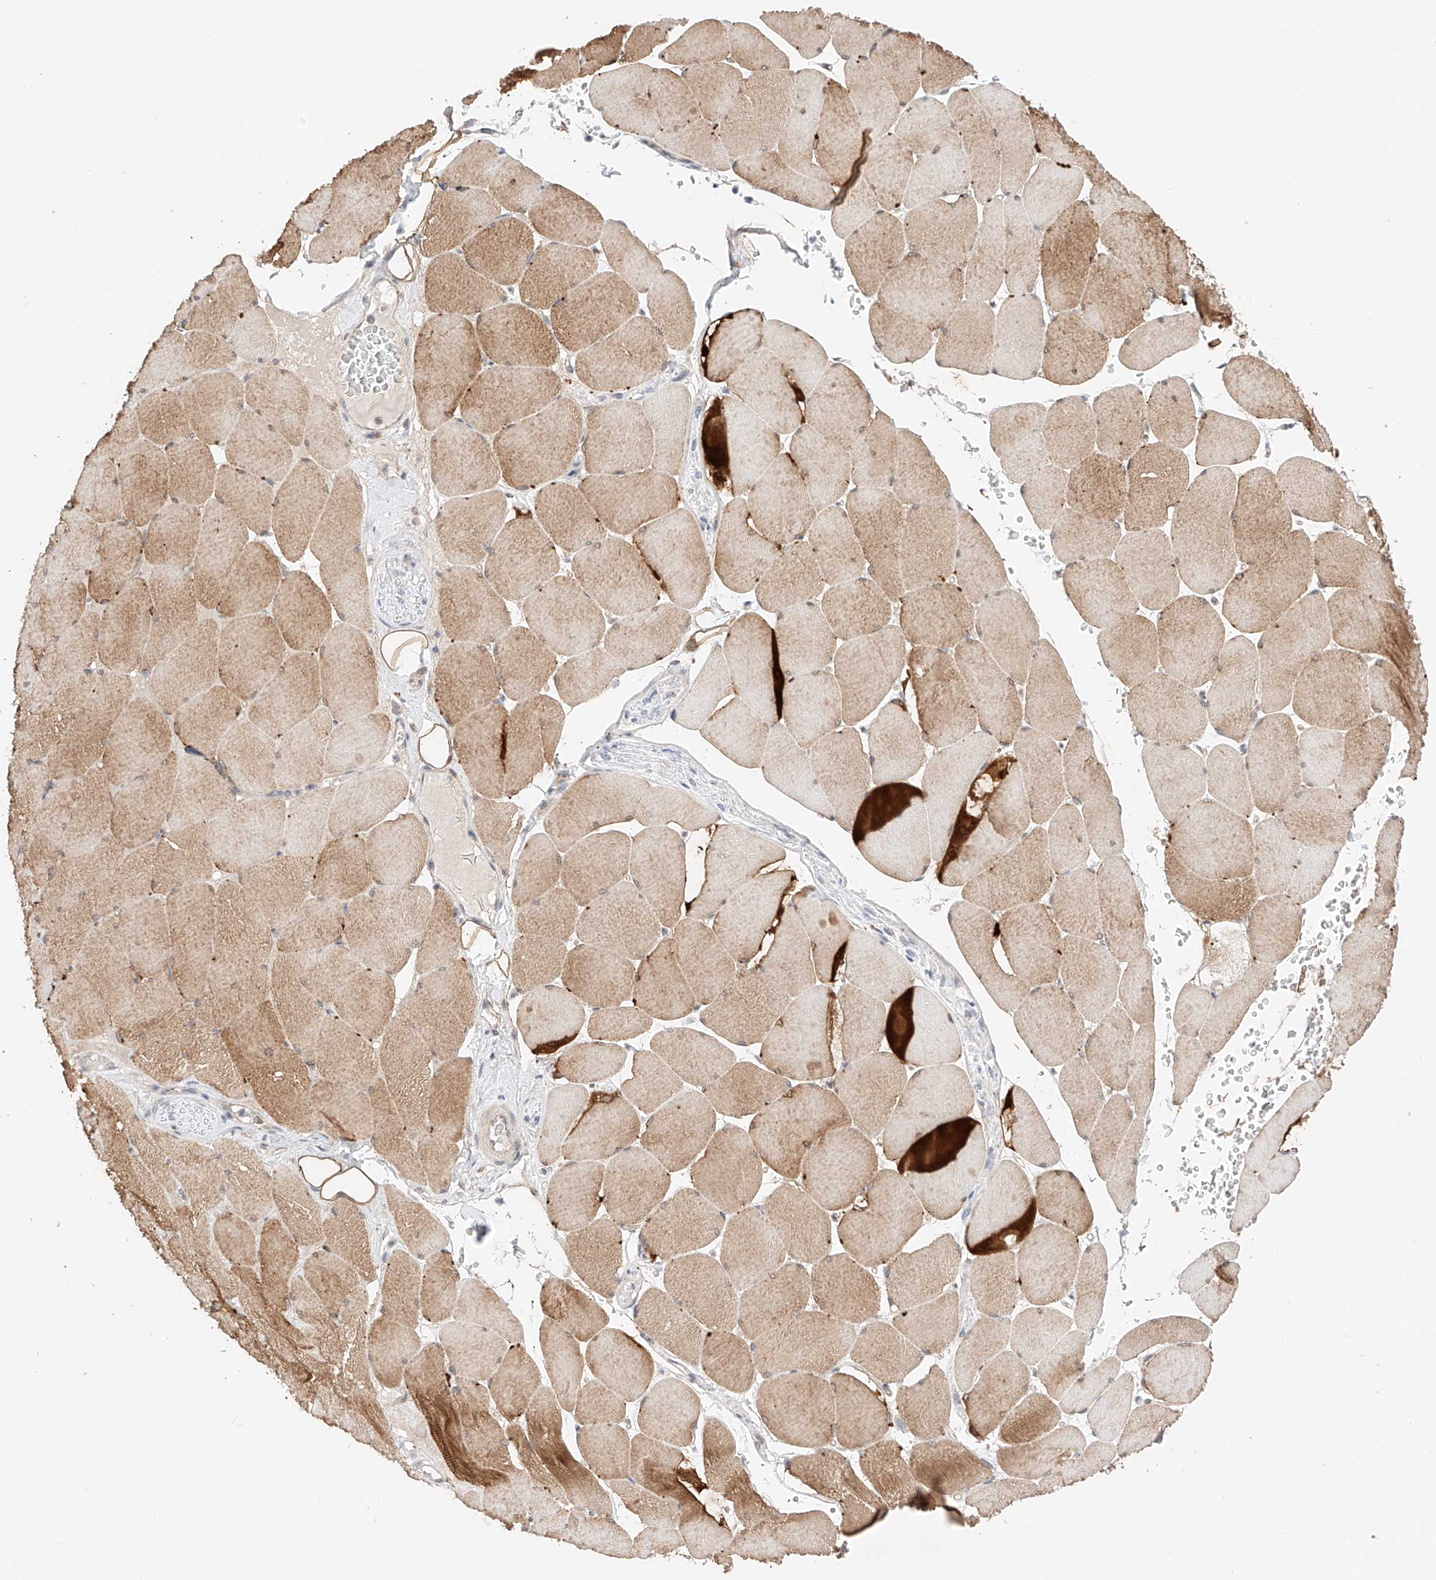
{"staining": {"intensity": "moderate", "quantity": ">75%", "location": "cytoplasmic/membranous"}, "tissue": "skeletal muscle", "cell_type": "Myocytes", "image_type": "normal", "snomed": [{"axis": "morphology", "description": "Normal tissue, NOS"}, {"axis": "topography", "description": "Skeletal muscle"}, {"axis": "topography", "description": "Head-Neck"}], "caption": "Moderate cytoplasmic/membranous expression for a protein is identified in approximately >75% of myocytes of unremarkable skeletal muscle using IHC.", "gene": "GCNT1", "patient": {"sex": "male", "age": 66}}